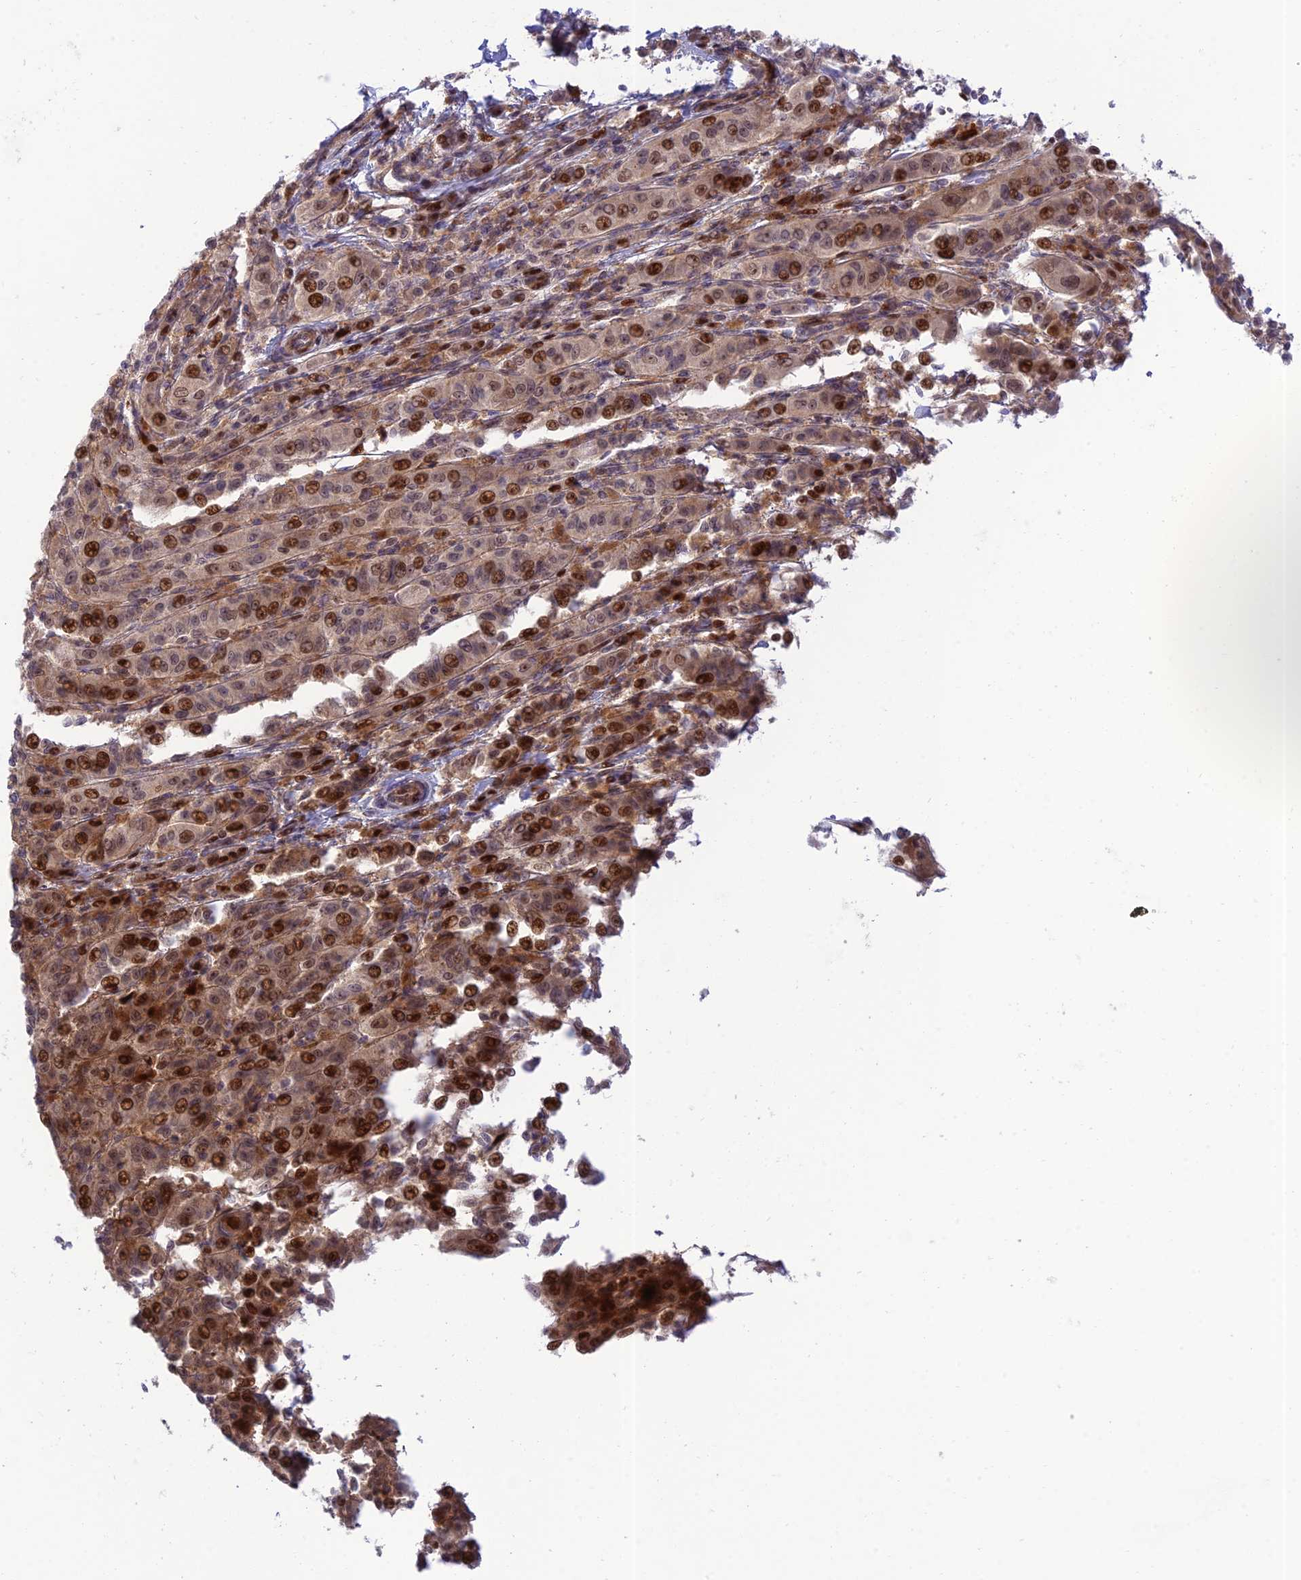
{"staining": {"intensity": "moderate", "quantity": ">75%", "location": "cytoplasmic/membranous,nuclear"}, "tissue": "melanoma", "cell_type": "Tumor cells", "image_type": "cancer", "snomed": [{"axis": "morphology", "description": "Malignant melanoma, NOS"}, {"axis": "topography", "description": "Skin"}], "caption": "Immunohistochemical staining of human melanoma shows medium levels of moderate cytoplasmic/membranous and nuclear expression in approximately >75% of tumor cells.", "gene": "ZNF584", "patient": {"sex": "female", "age": 52}}